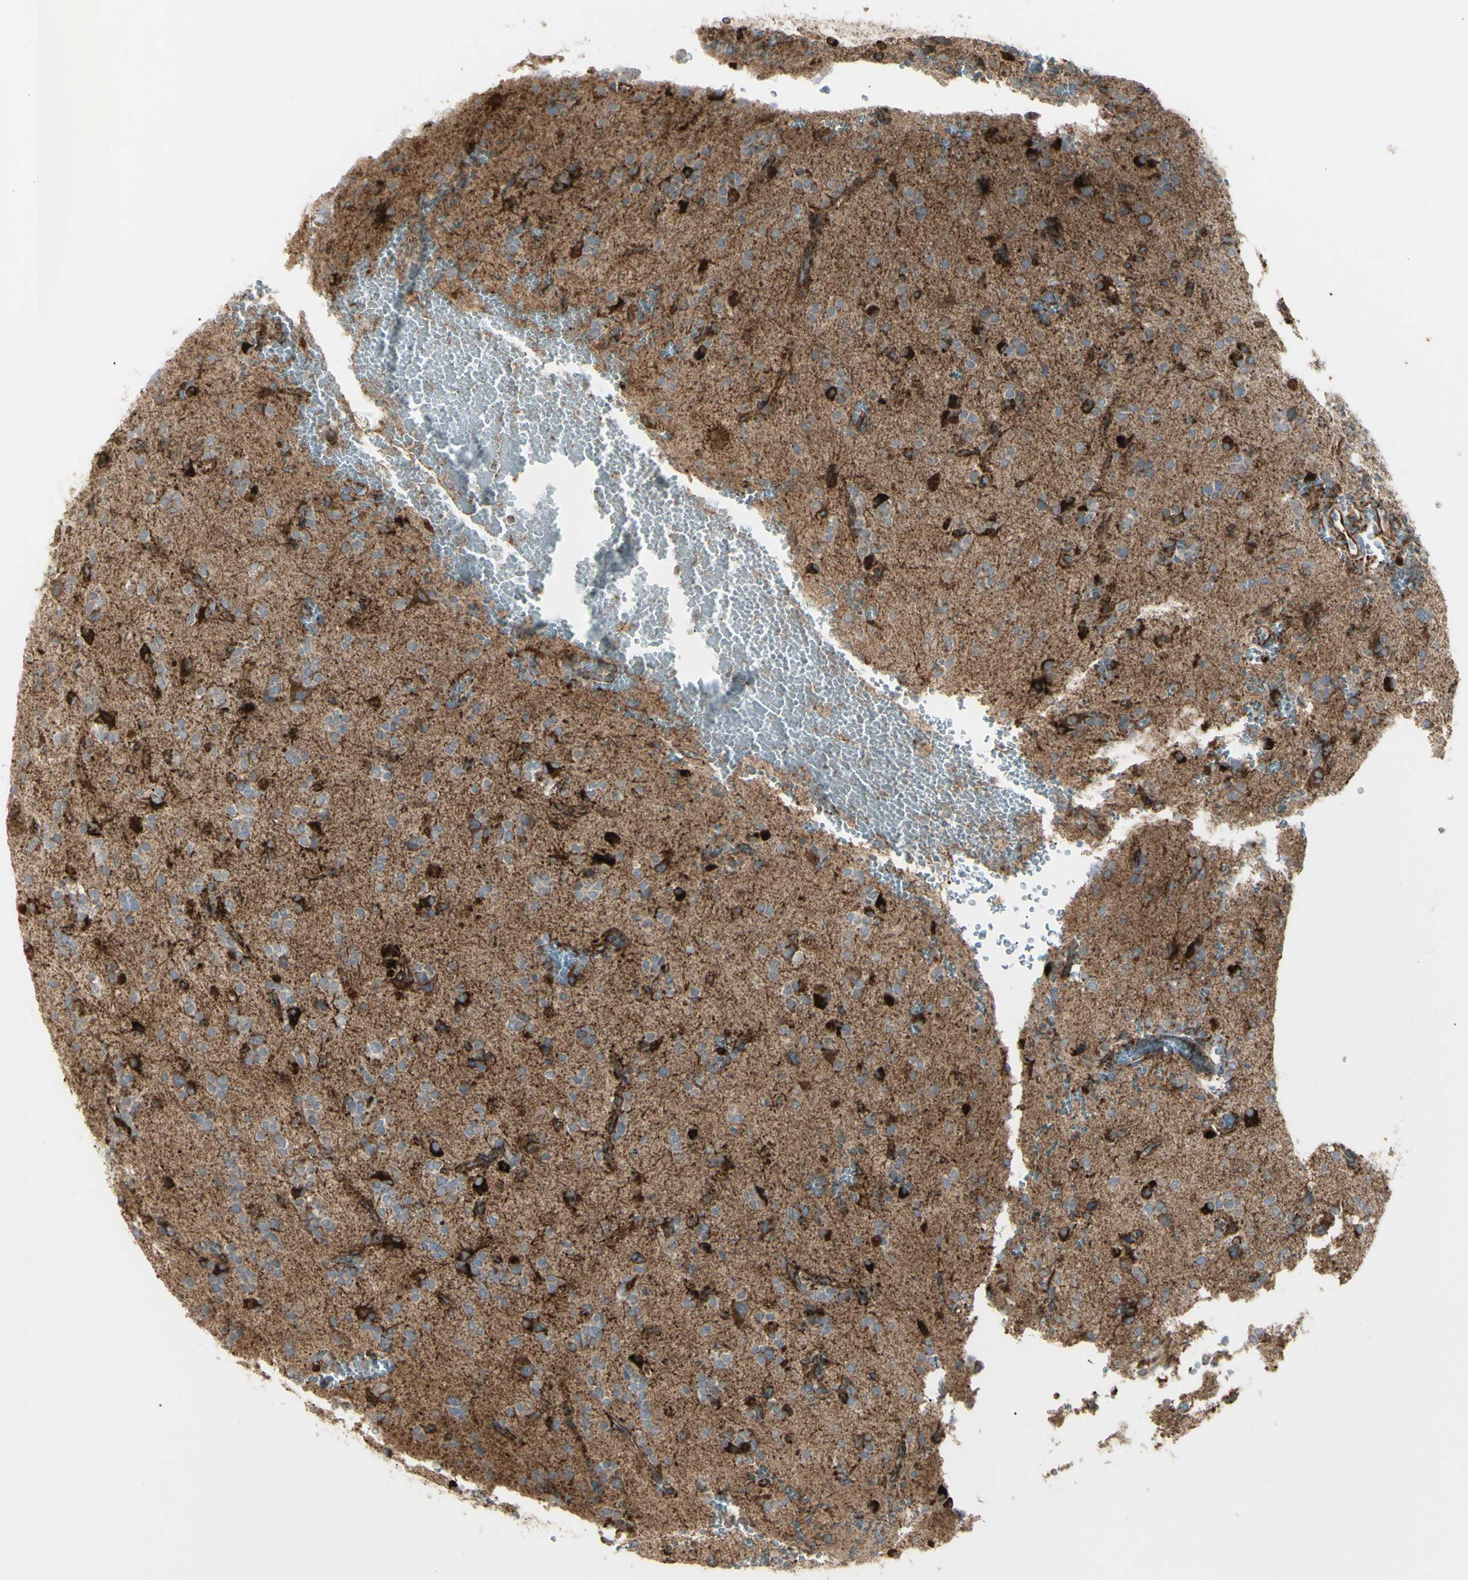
{"staining": {"intensity": "strong", "quantity": "25%-75%", "location": "cytoplasmic/membranous"}, "tissue": "glioma", "cell_type": "Tumor cells", "image_type": "cancer", "snomed": [{"axis": "morphology", "description": "Glioma, malignant, High grade"}, {"axis": "topography", "description": "Brain"}], "caption": "Glioma tissue exhibits strong cytoplasmic/membranous positivity in about 25%-75% of tumor cells, visualized by immunohistochemistry.", "gene": "CYB5R1", "patient": {"sex": "male", "age": 47}}